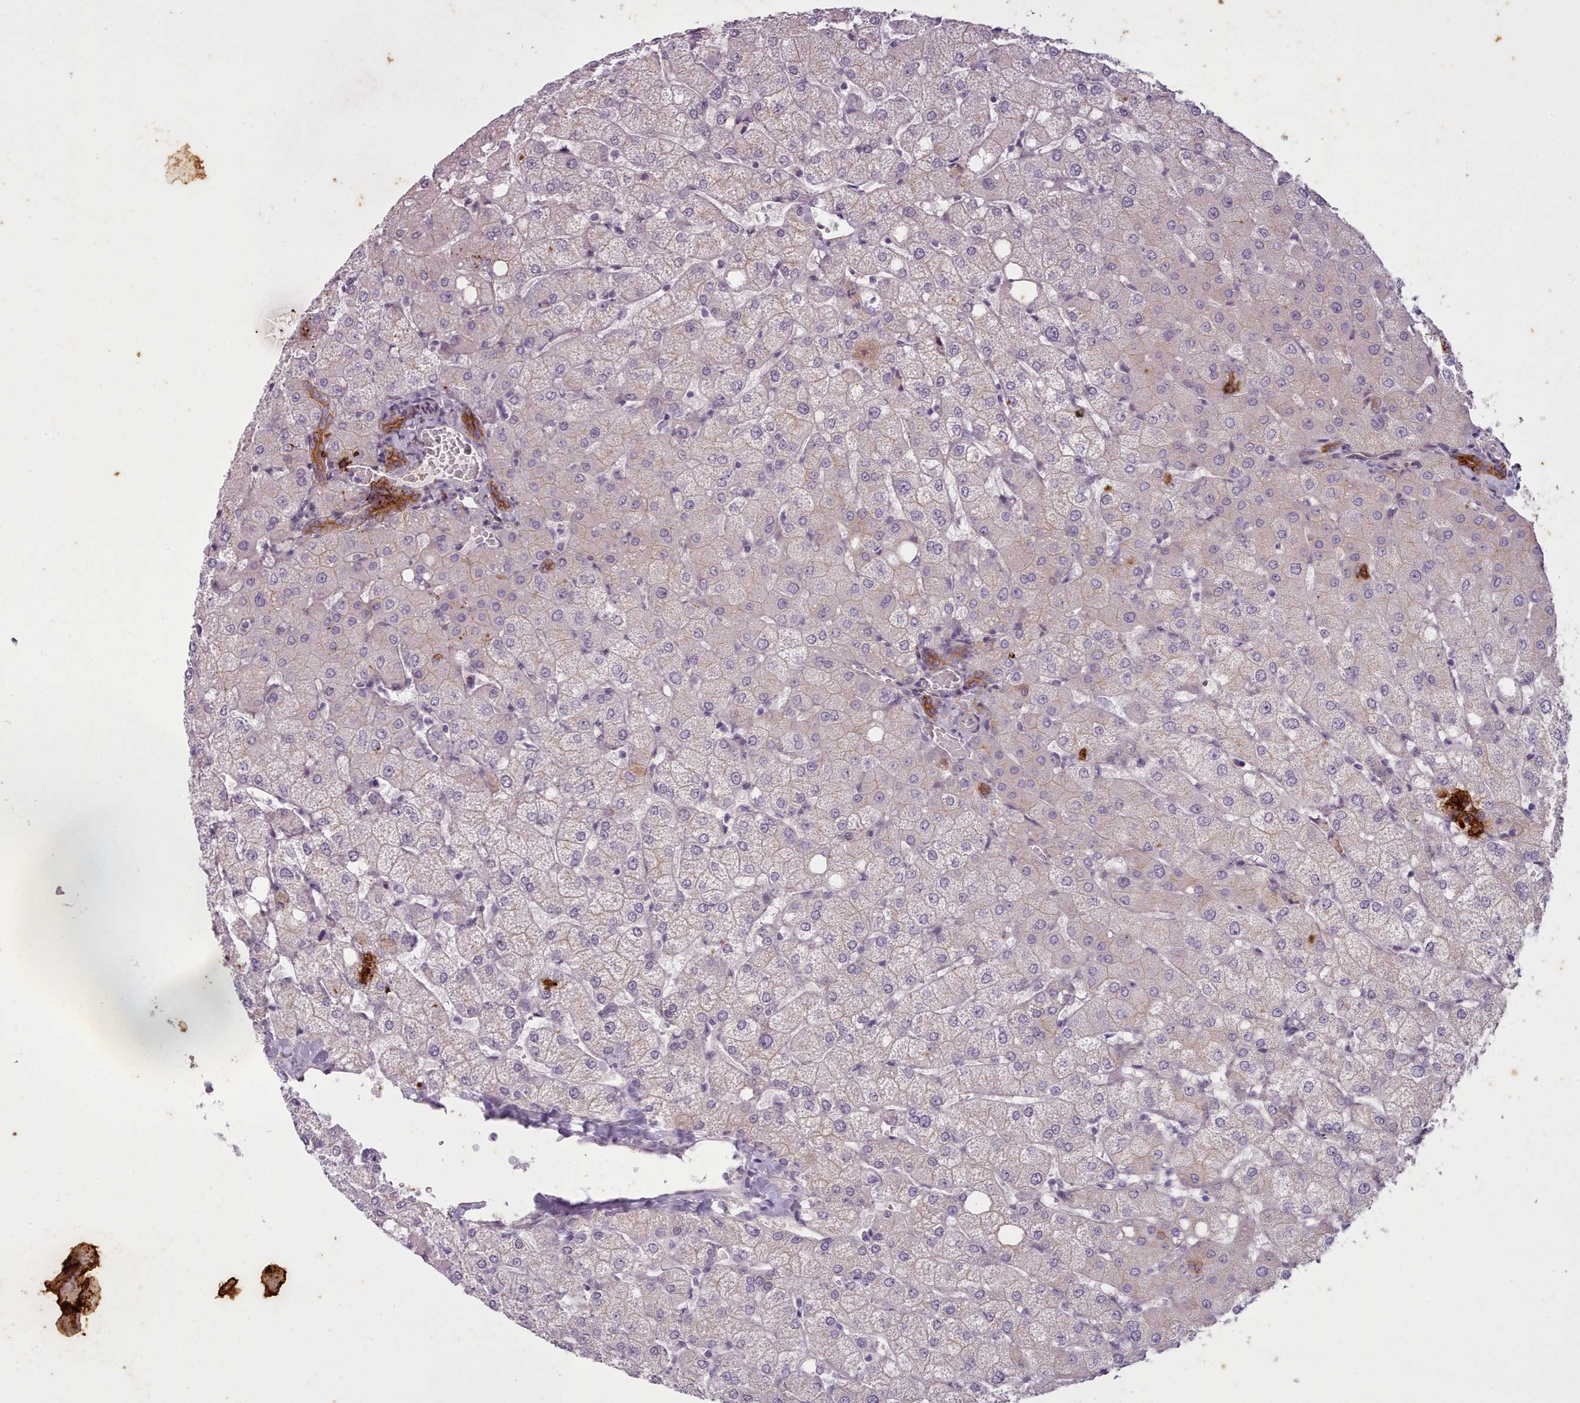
{"staining": {"intensity": "strong", "quantity": ">75%", "location": "cytoplasmic/membranous"}, "tissue": "liver", "cell_type": "Cholangiocytes", "image_type": "normal", "snomed": [{"axis": "morphology", "description": "Normal tissue, NOS"}, {"axis": "topography", "description": "Liver"}], "caption": "Liver stained with DAB (3,3'-diaminobenzidine) immunohistochemistry reveals high levels of strong cytoplasmic/membranous expression in about >75% of cholangiocytes.", "gene": "PLD4", "patient": {"sex": "female", "age": 54}}